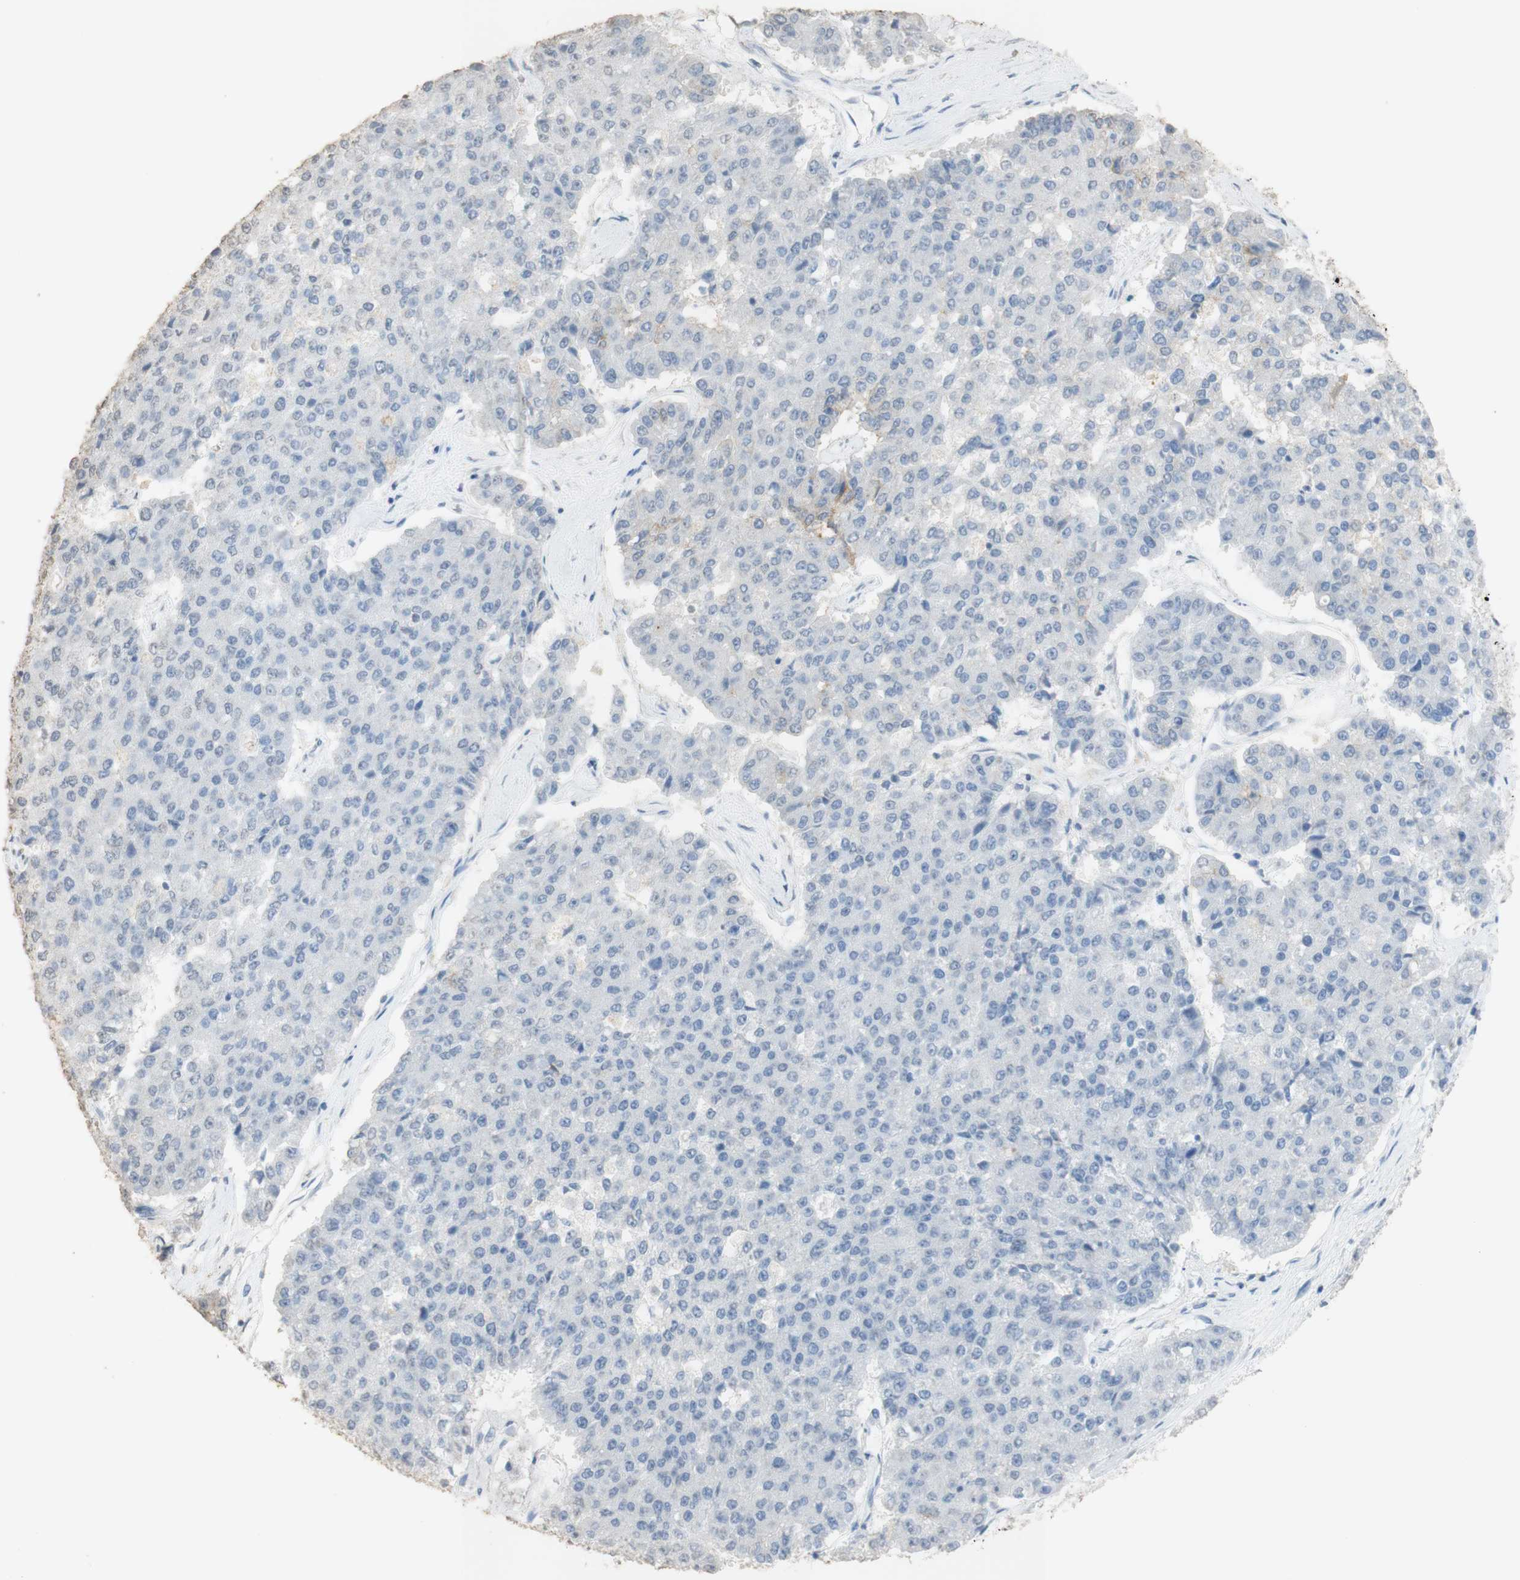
{"staining": {"intensity": "negative", "quantity": "none", "location": "none"}, "tissue": "pancreatic cancer", "cell_type": "Tumor cells", "image_type": "cancer", "snomed": [{"axis": "morphology", "description": "Adenocarcinoma, NOS"}, {"axis": "topography", "description": "Pancreas"}], "caption": "Immunohistochemistry (IHC) micrograph of pancreatic cancer stained for a protein (brown), which exhibits no staining in tumor cells. The staining is performed using DAB (3,3'-diaminobenzidine) brown chromogen with nuclei counter-stained in using hematoxylin.", "gene": "L1CAM", "patient": {"sex": "male", "age": 50}}